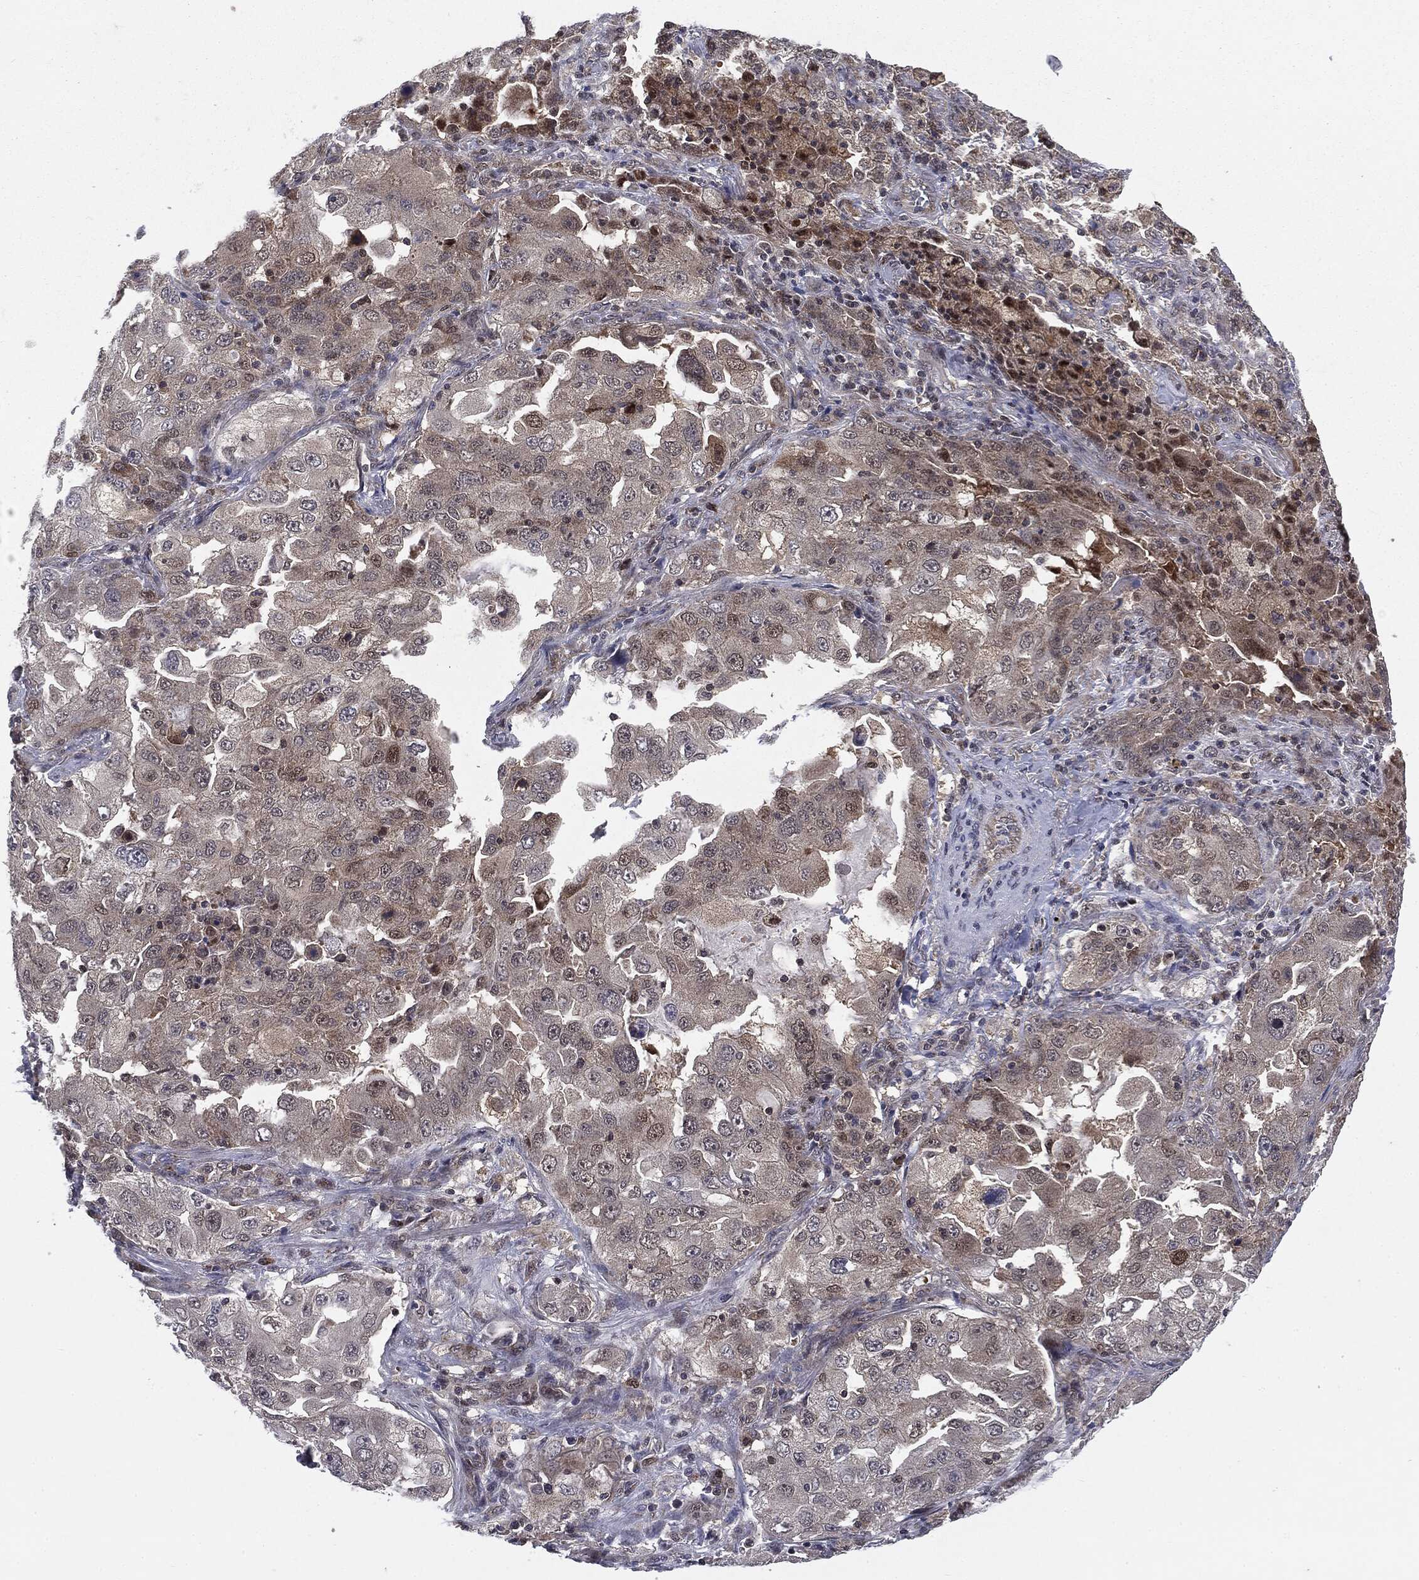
{"staining": {"intensity": "weak", "quantity": "<25%", "location": "cytoplasmic/membranous"}, "tissue": "lung cancer", "cell_type": "Tumor cells", "image_type": "cancer", "snomed": [{"axis": "morphology", "description": "Adenocarcinoma, NOS"}, {"axis": "topography", "description": "Lung"}], "caption": "A histopathology image of human lung cancer (adenocarcinoma) is negative for staining in tumor cells.", "gene": "PTPA", "patient": {"sex": "female", "age": 61}}